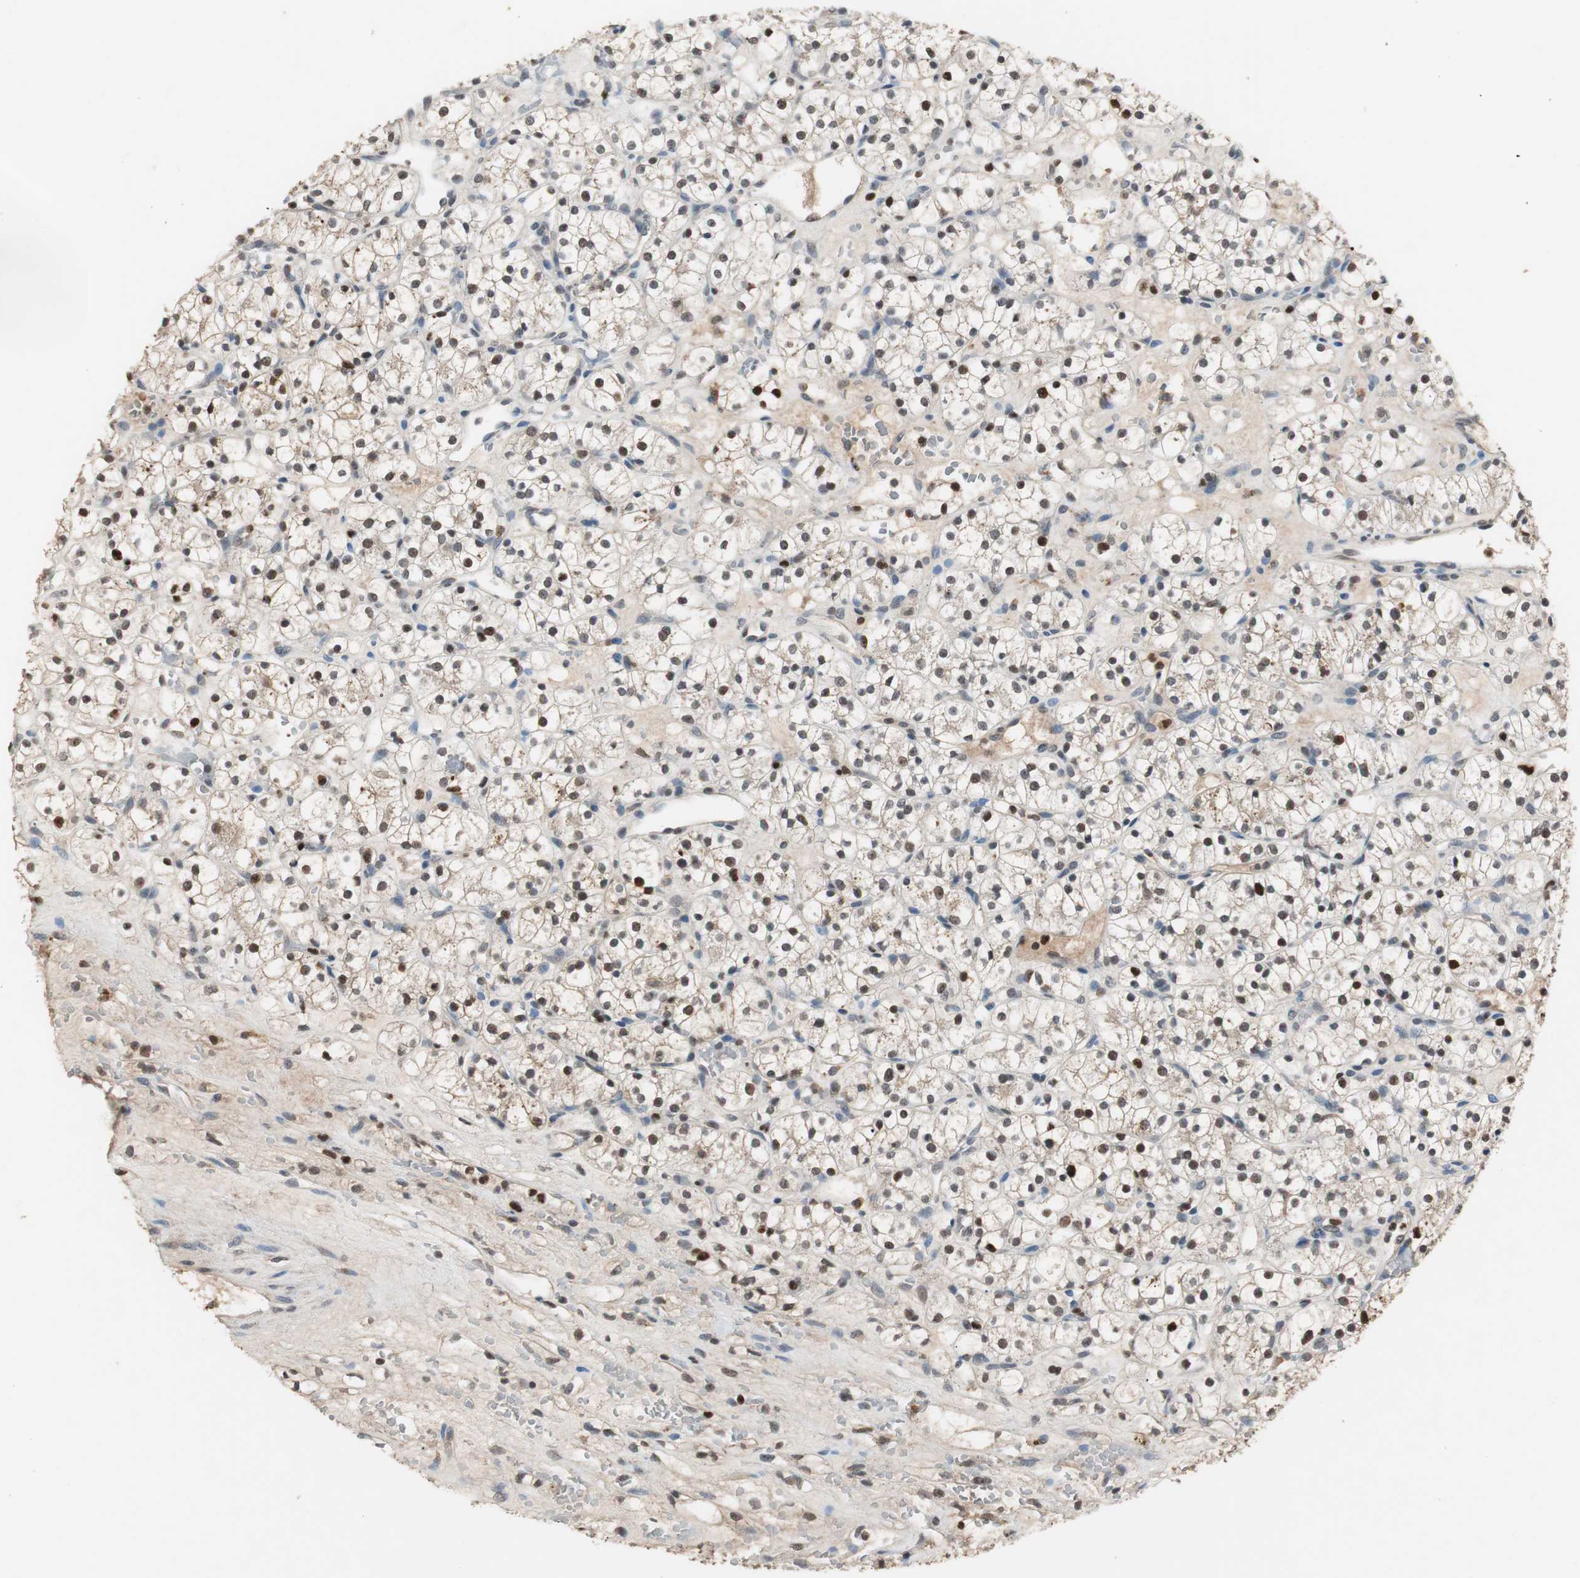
{"staining": {"intensity": "strong", "quantity": "<25%", "location": "nuclear"}, "tissue": "renal cancer", "cell_type": "Tumor cells", "image_type": "cancer", "snomed": [{"axis": "morphology", "description": "Adenocarcinoma, NOS"}, {"axis": "topography", "description": "Kidney"}], "caption": "The image exhibits staining of renal adenocarcinoma, revealing strong nuclear protein positivity (brown color) within tumor cells.", "gene": "FEN1", "patient": {"sex": "female", "age": 60}}